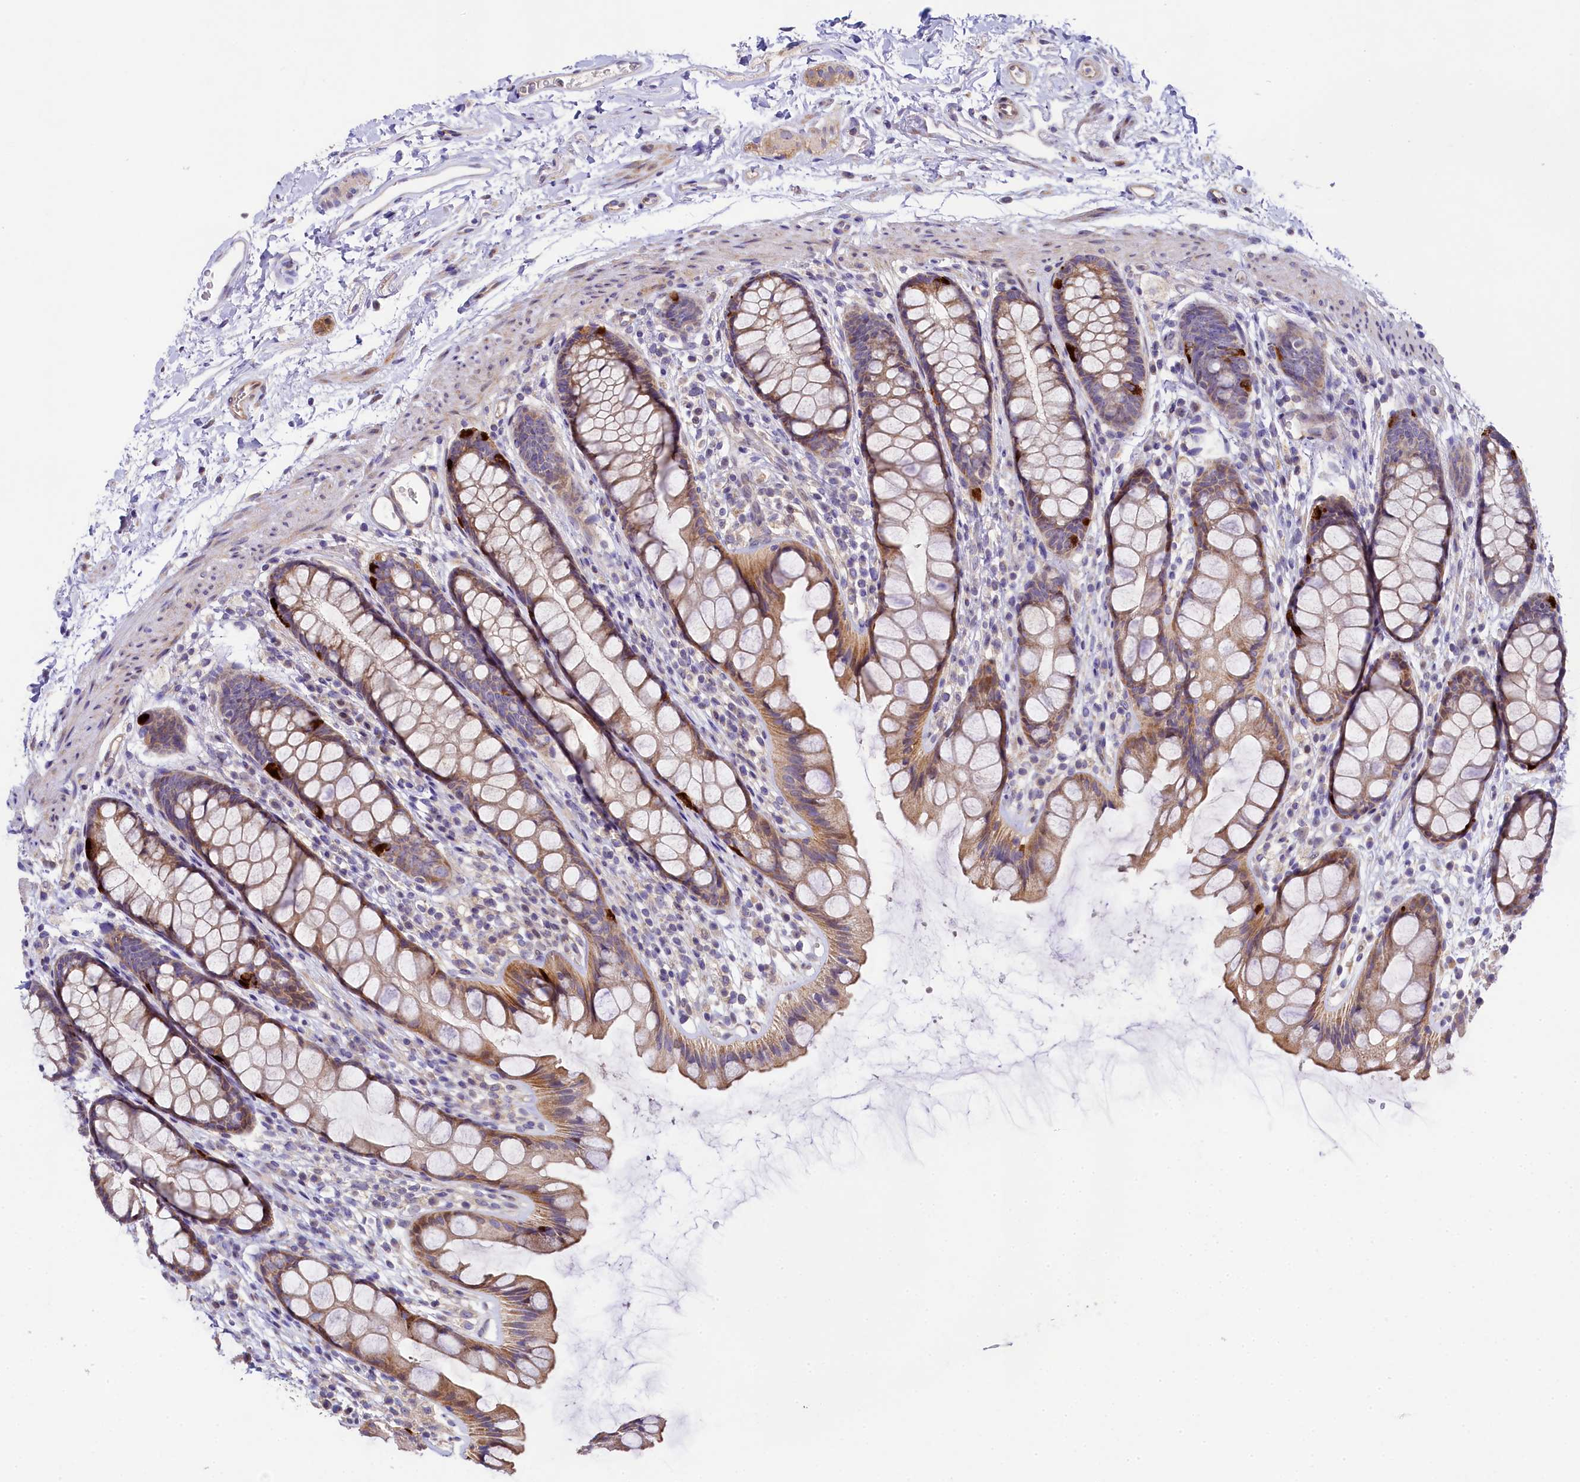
{"staining": {"intensity": "moderate", "quantity": ">75%", "location": "cytoplasmic/membranous"}, "tissue": "rectum", "cell_type": "Glandular cells", "image_type": "normal", "snomed": [{"axis": "morphology", "description": "Normal tissue, NOS"}, {"axis": "topography", "description": "Rectum"}], "caption": "Rectum stained with immunohistochemistry (IHC) shows moderate cytoplasmic/membranous expression in approximately >75% of glandular cells. (brown staining indicates protein expression, while blue staining denotes nuclei).", "gene": "FXYD6", "patient": {"sex": "female", "age": 65}}